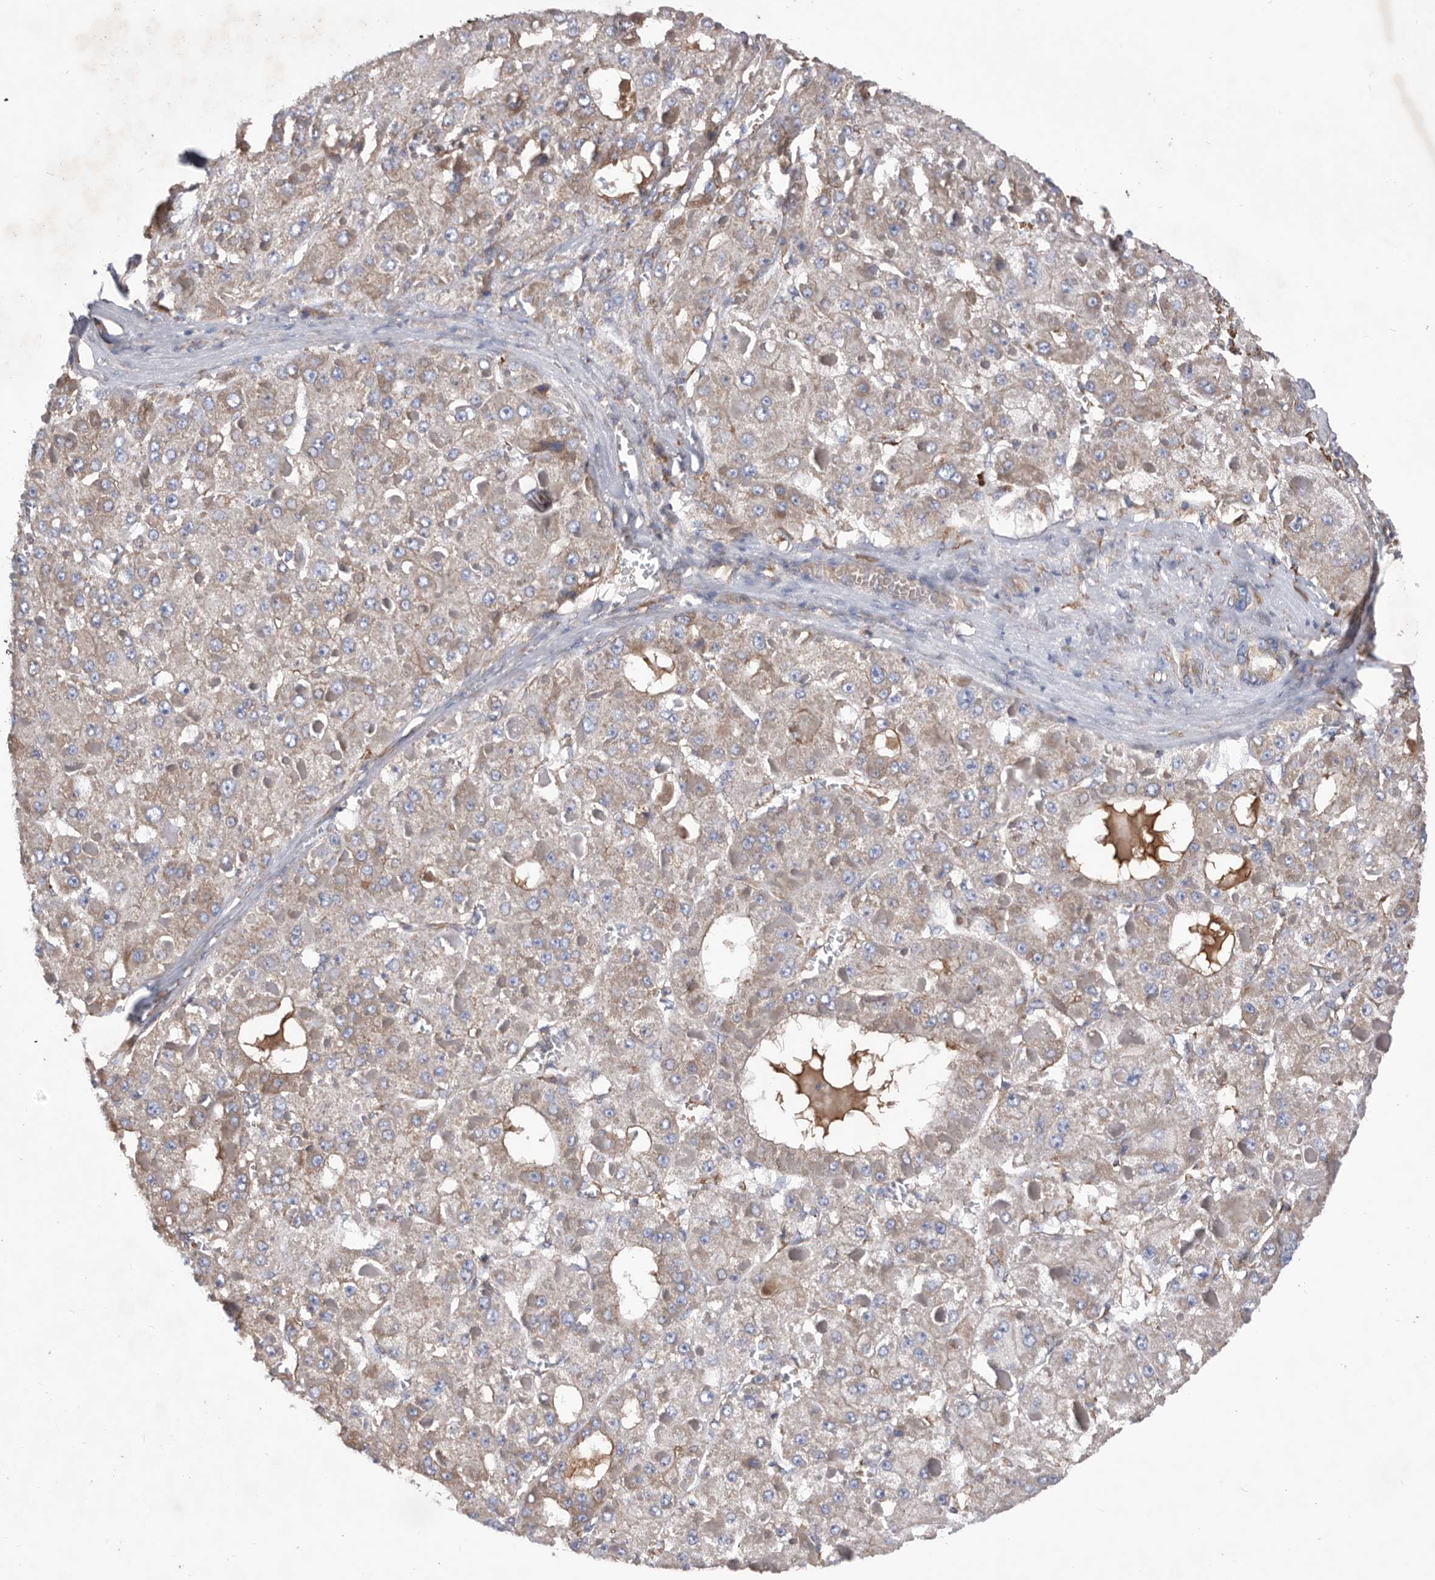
{"staining": {"intensity": "weak", "quantity": "<25%", "location": "cytoplasmic/membranous"}, "tissue": "liver cancer", "cell_type": "Tumor cells", "image_type": "cancer", "snomed": [{"axis": "morphology", "description": "Carcinoma, Hepatocellular, NOS"}, {"axis": "topography", "description": "Liver"}], "caption": "Protein analysis of liver cancer demonstrates no significant staining in tumor cells.", "gene": "ATP13A3", "patient": {"sex": "female", "age": 73}}